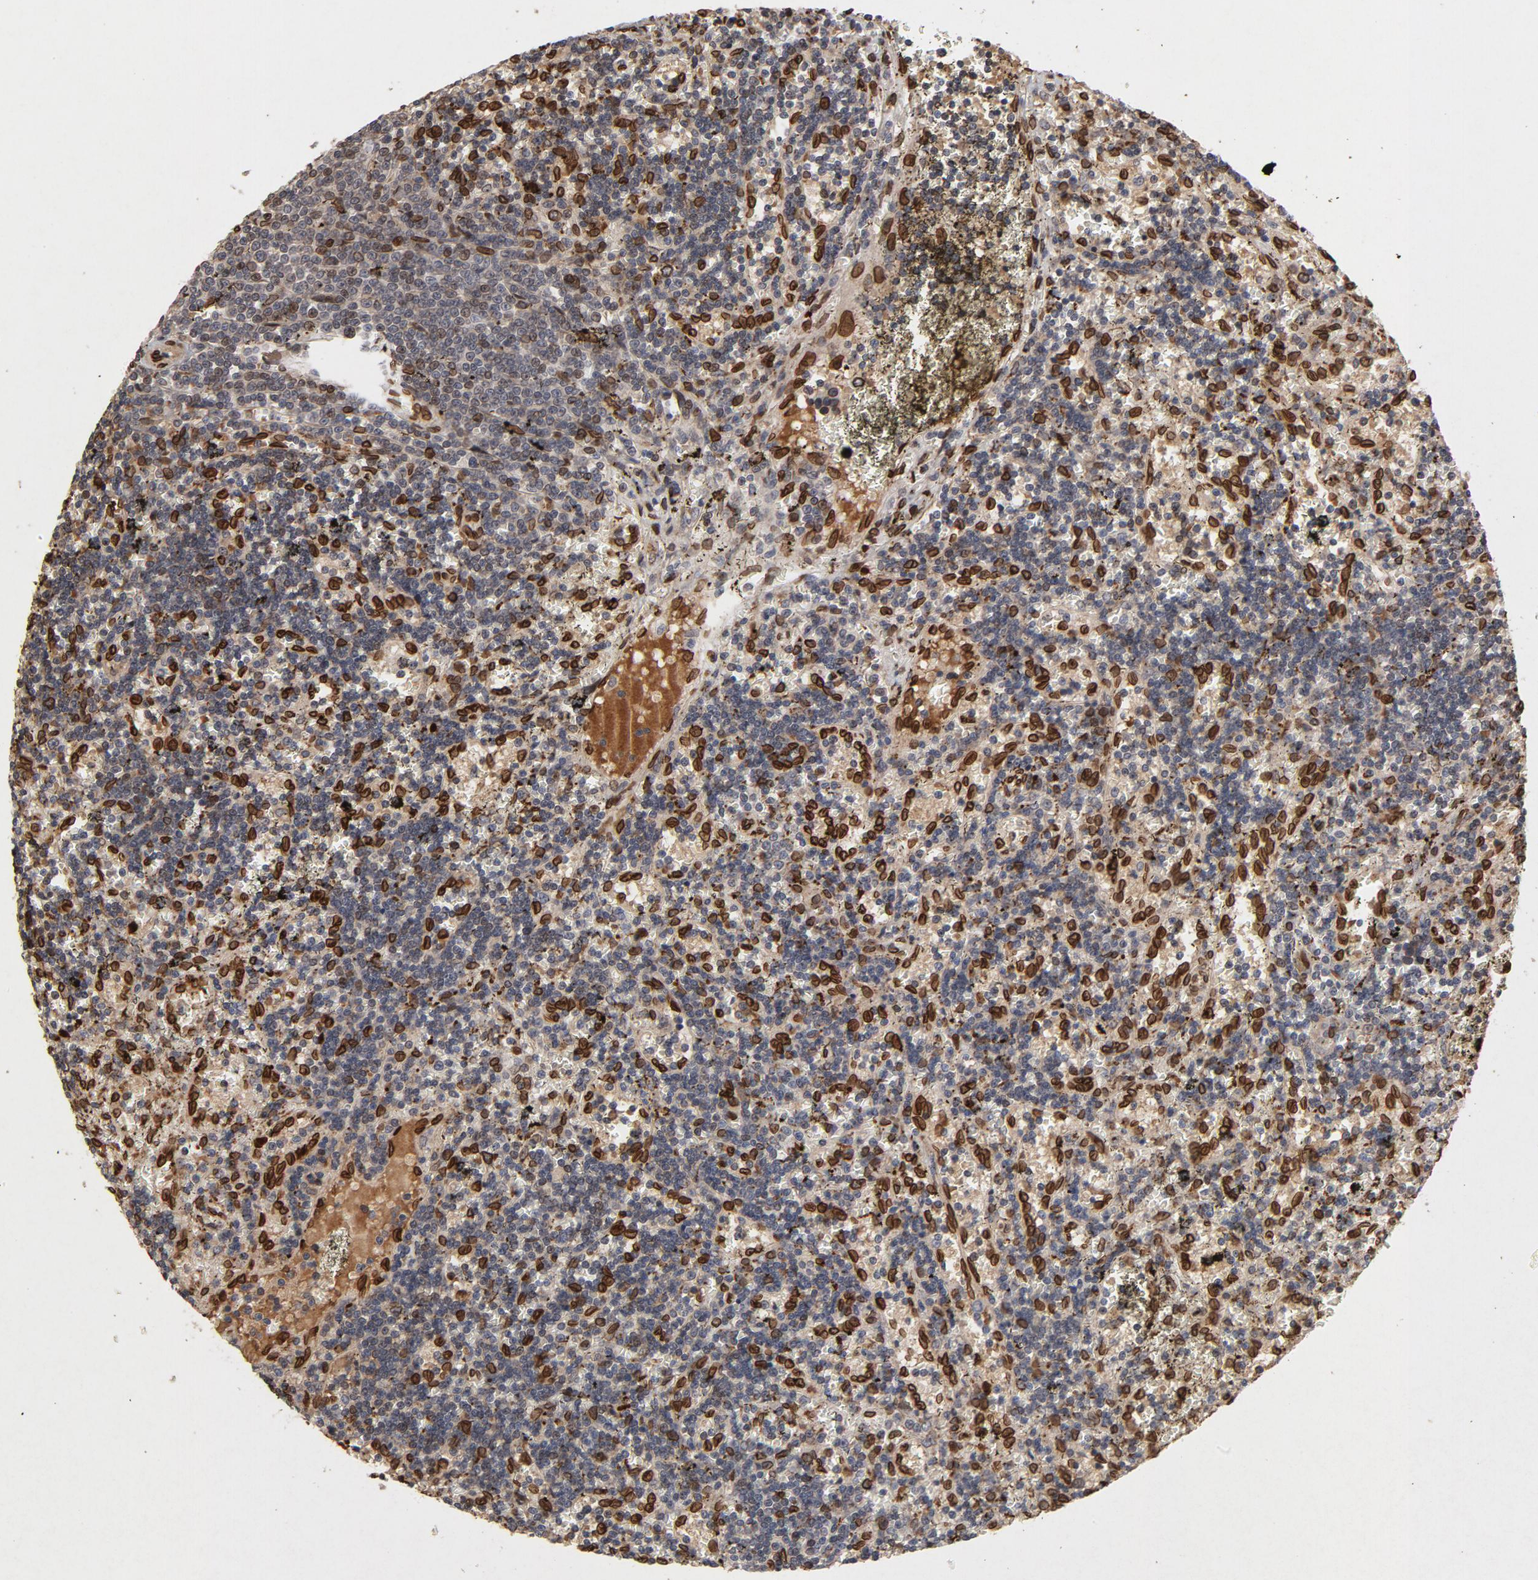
{"staining": {"intensity": "strong", "quantity": "25%-75%", "location": "cytoplasmic/membranous,nuclear"}, "tissue": "lymphoma", "cell_type": "Tumor cells", "image_type": "cancer", "snomed": [{"axis": "morphology", "description": "Malignant lymphoma, non-Hodgkin's type, Low grade"}, {"axis": "topography", "description": "Spleen"}], "caption": "A high-resolution image shows IHC staining of malignant lymphoma, non-Hodgkin's type (low-grade), which displays strong cytoplasmic/membranous and nuclear expression in approximately 25%-75% of tumor cells.", "gene": "LMNA", "patient": {"sex": "male", "age": 60}}